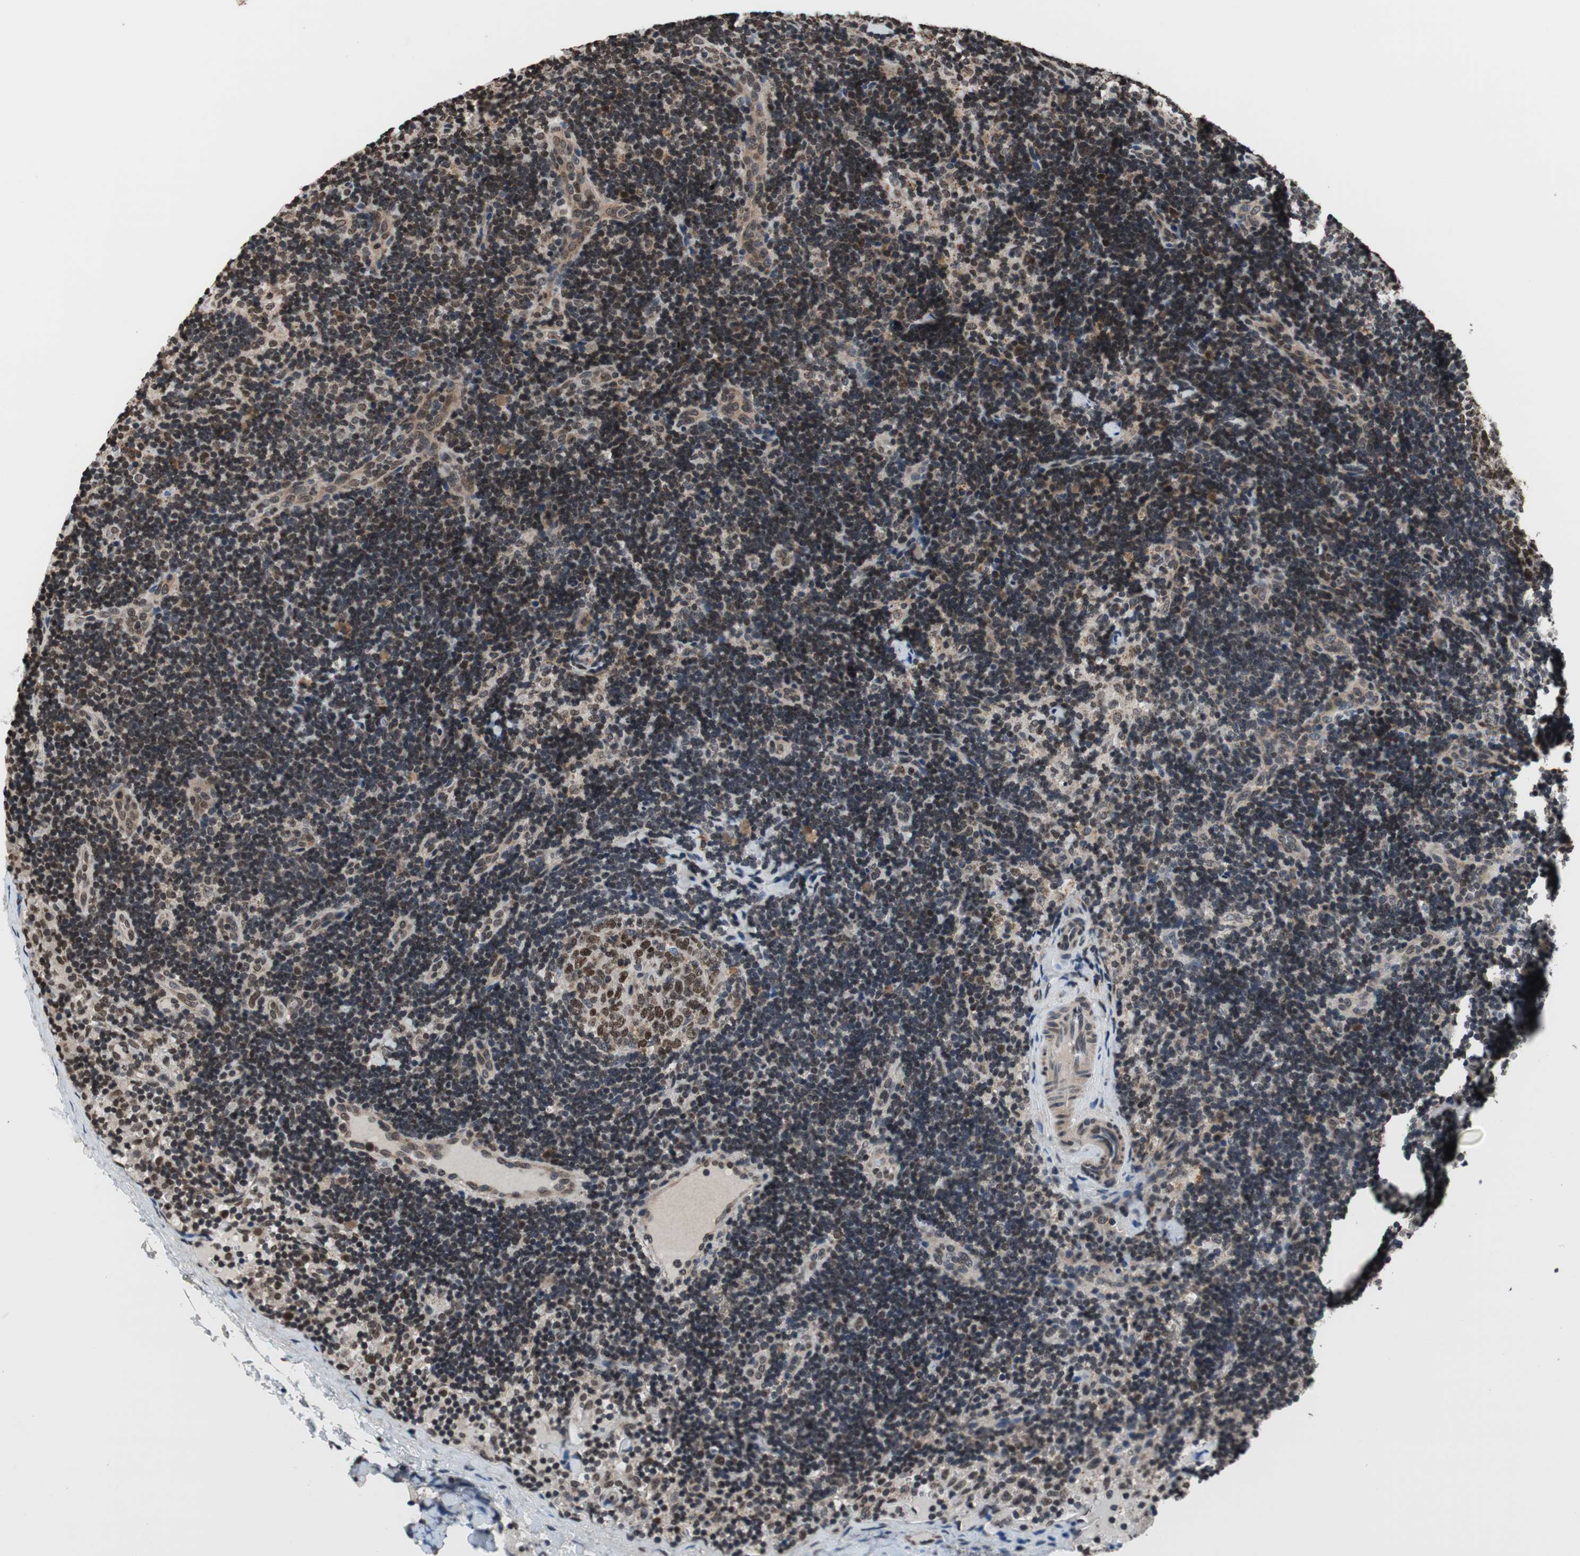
{"staining": {"intensity": "moderate", "quantity": ">75%", "location": "nuclear"}, "tissue": "lymph node", "cell_type": "Germinal center cells", "image_type": "normal", "snomed": [{"axis": "morphology", "description": "Normal tissue, NOS"}, {"axis": "topography", "description": "Lymph node"}], "caption": "IHC (DAB) staining of benign human lymph node shows moderate nuclear protein positivity in about >75% of germinal center cells.", "gene": "RFC1", "patient": {"sex": "female", "age": 14}}